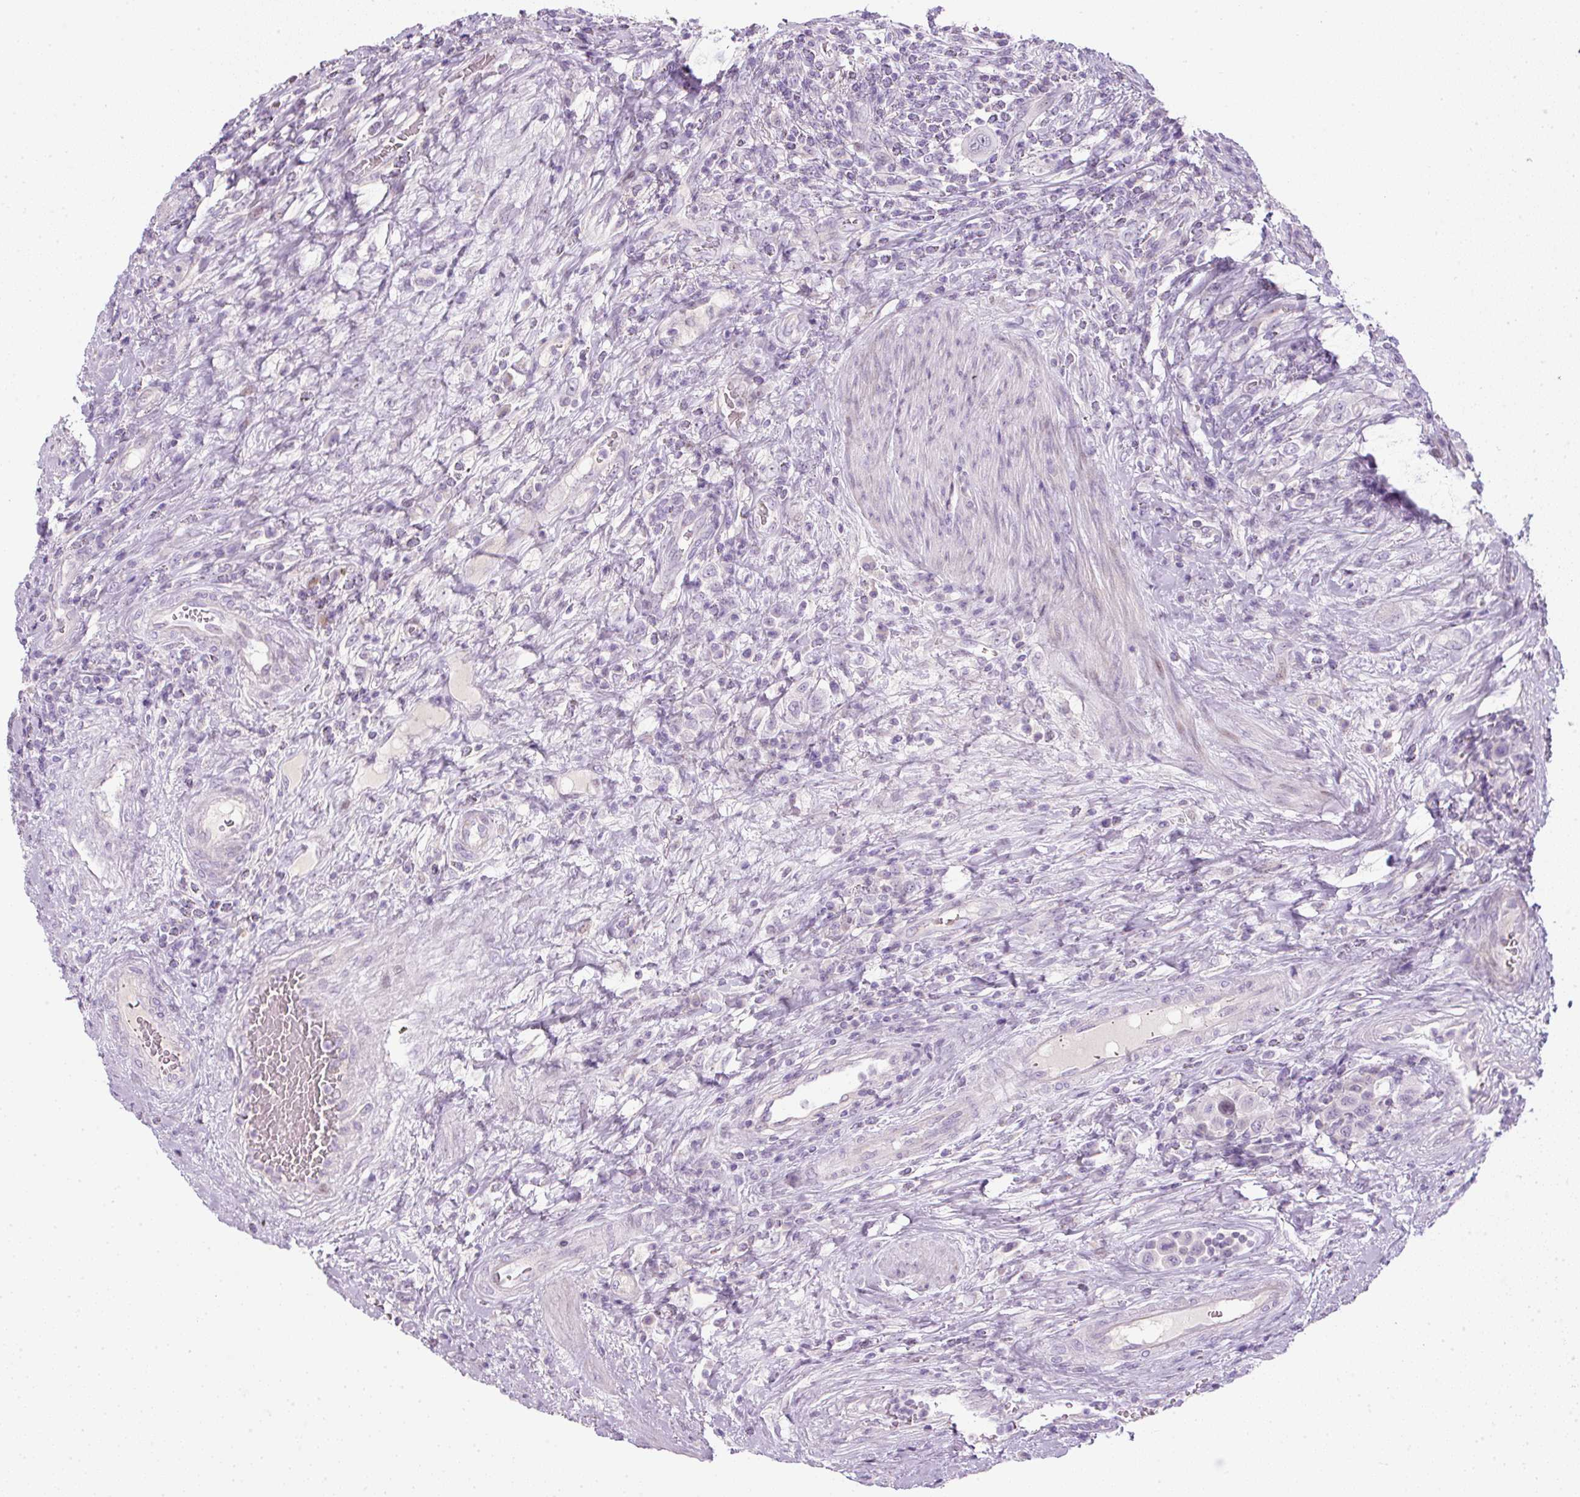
{"staining": {"intensity": "negative", "quantity": "none", "location": "none"}, "tissue": "urothelial cancer", "cell_type": "Tumor cells", "image_type": "cancer", "snomed": [{"axis": "morphology", "description": "Urothelial carcinoma, High grade"}, {"axis": "topography", "description": "Urinary bladder"}], "caption": "Human urothelial carcinoma (high-grade) stained for a protein using IHC demonstrates no expression in tumor cells.", "gene": "FGFBP3", "patient": {"sex": "male", "age": 50}}